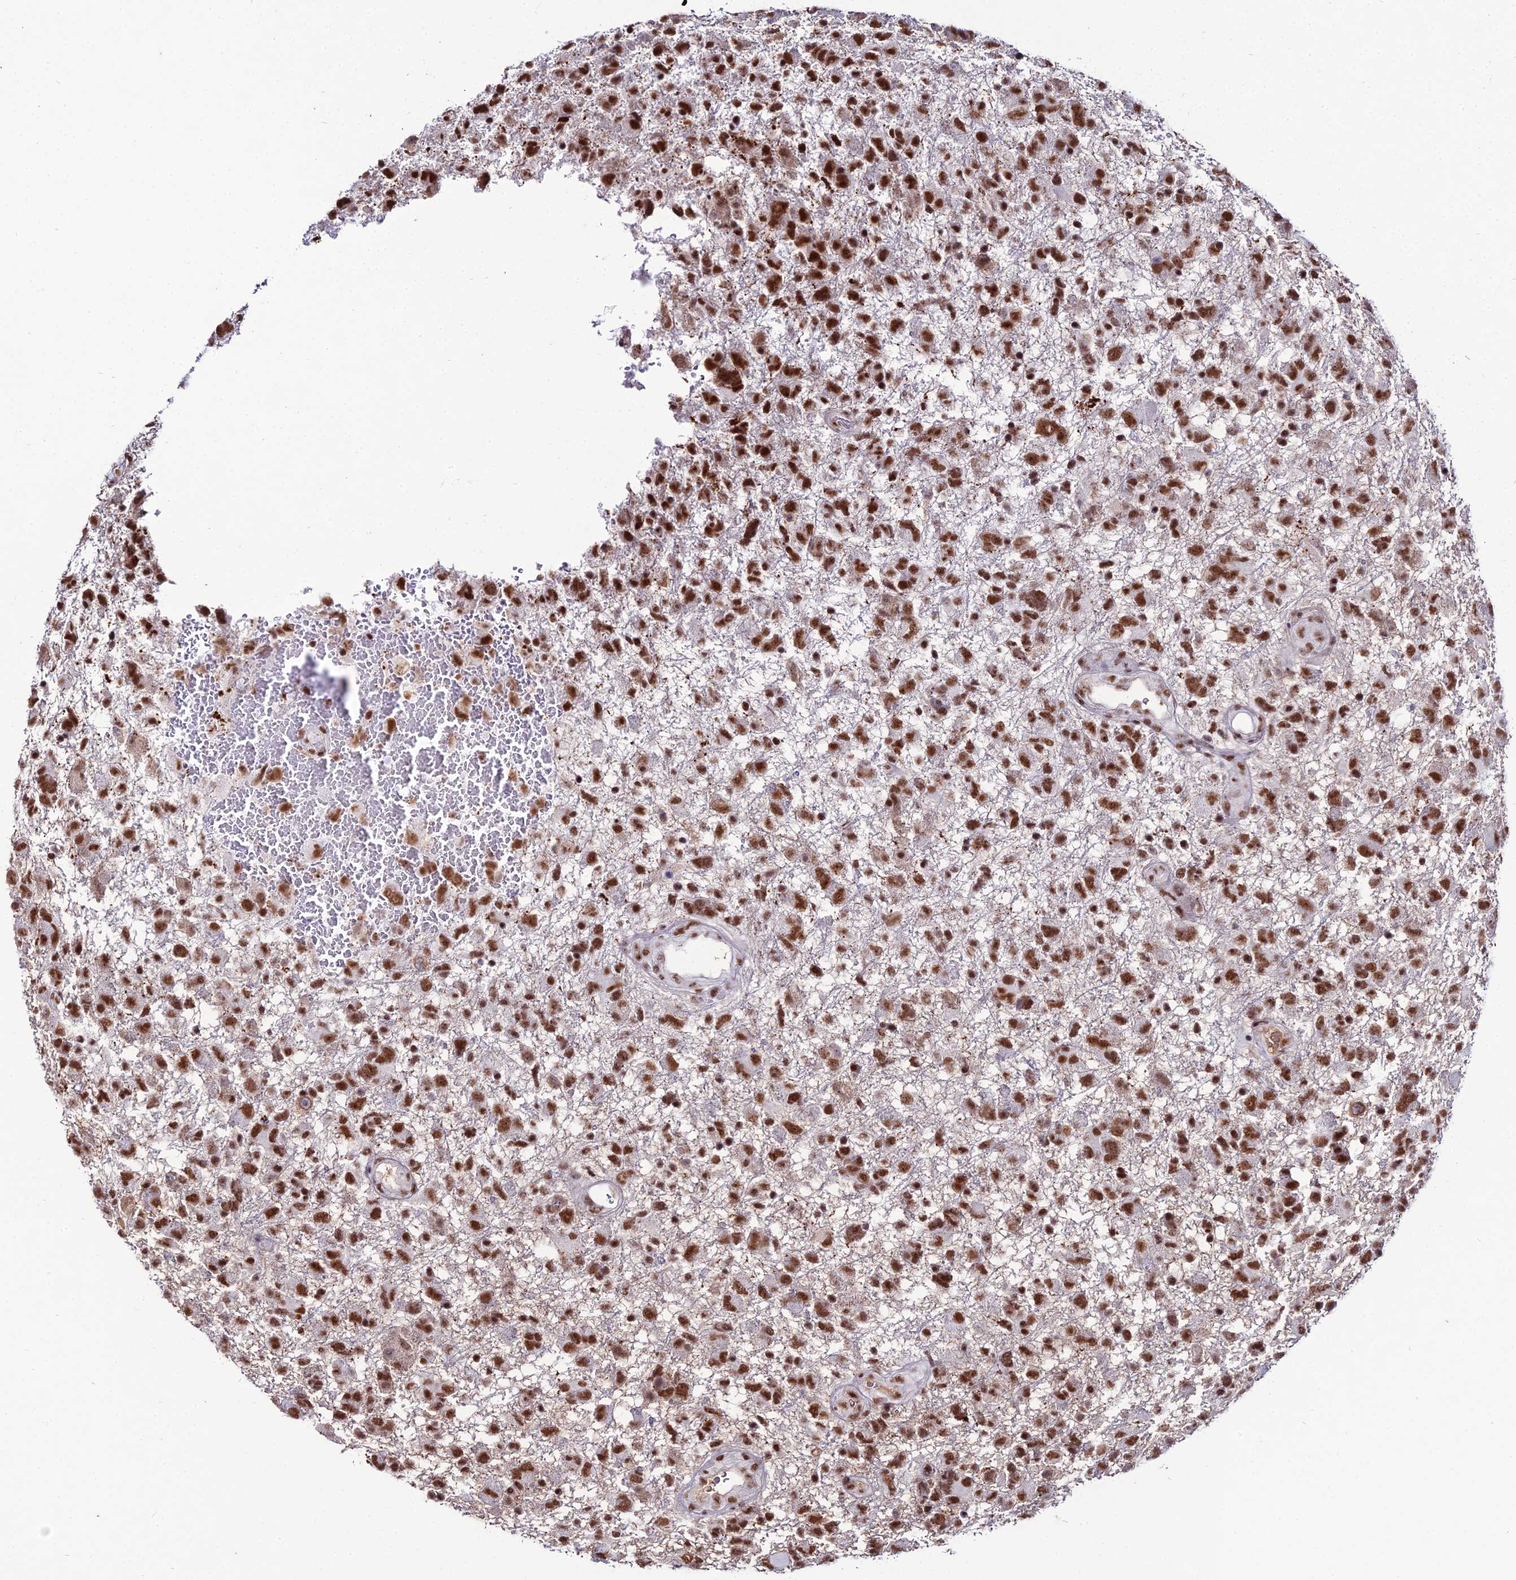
{"staining": {"intensity": "strong", "quantity": ">75%", "location": "nuclear"}, "tissue": "glioma", "cell_type": "Tumor cells", "image_type": "cancer", "snomed": [{"axis": "morphology", "description": "Glioma, malignant, High grade"}, {"axis": "topography", "description": "Brain"}], "caption": "IHC histopathology image of malignant high-grade glioma stained for a protein (brown), which shows high levels of strong nuclear positivity in about >75% of tumor cells.", "gene": "RBM12", "patient": {"sex": "male", "age": 61}}